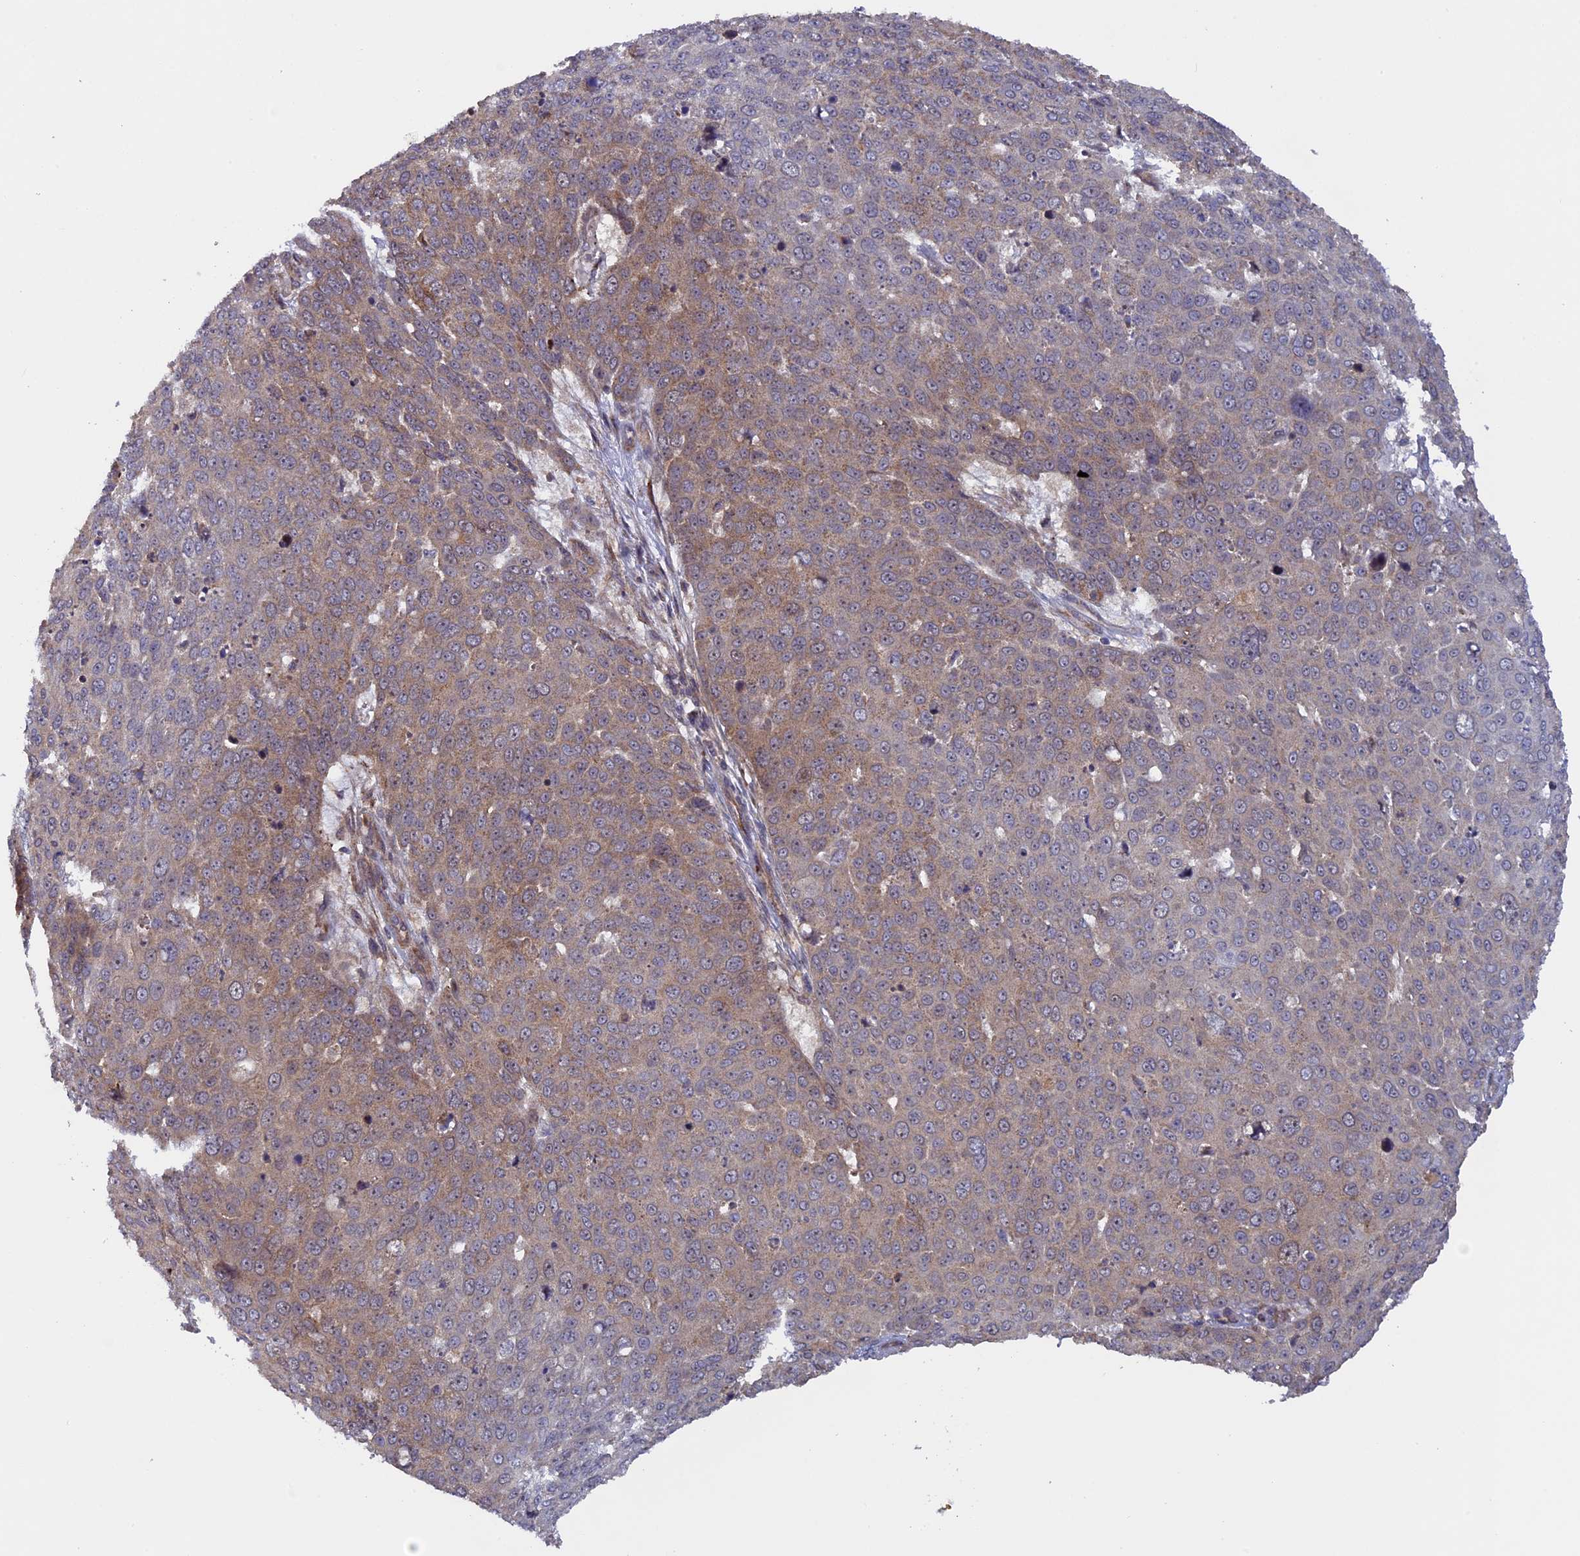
{"staining": {"intensity": "weak", "quantity": "25%-75%", "location": "cytoplasmic/membranous"}, "tissue": "skin cancer", "cell_type": "Tumor cells", "image_type": "cancer", "snomed": [{"axis": "morphology", "description": "Squamous cell carcinoma, NOS"}, {"axis": "topography", "description": "Skin"}], "caption": "There is low levels of weak cytoplasmic/membranous expression in tumor cells of squamous cell carcinoma (skin), as demonstrated by immunohistochemical staining (brown color).", "gene": "FERMT1", "patient": {"sex": "male", "age": 71}}